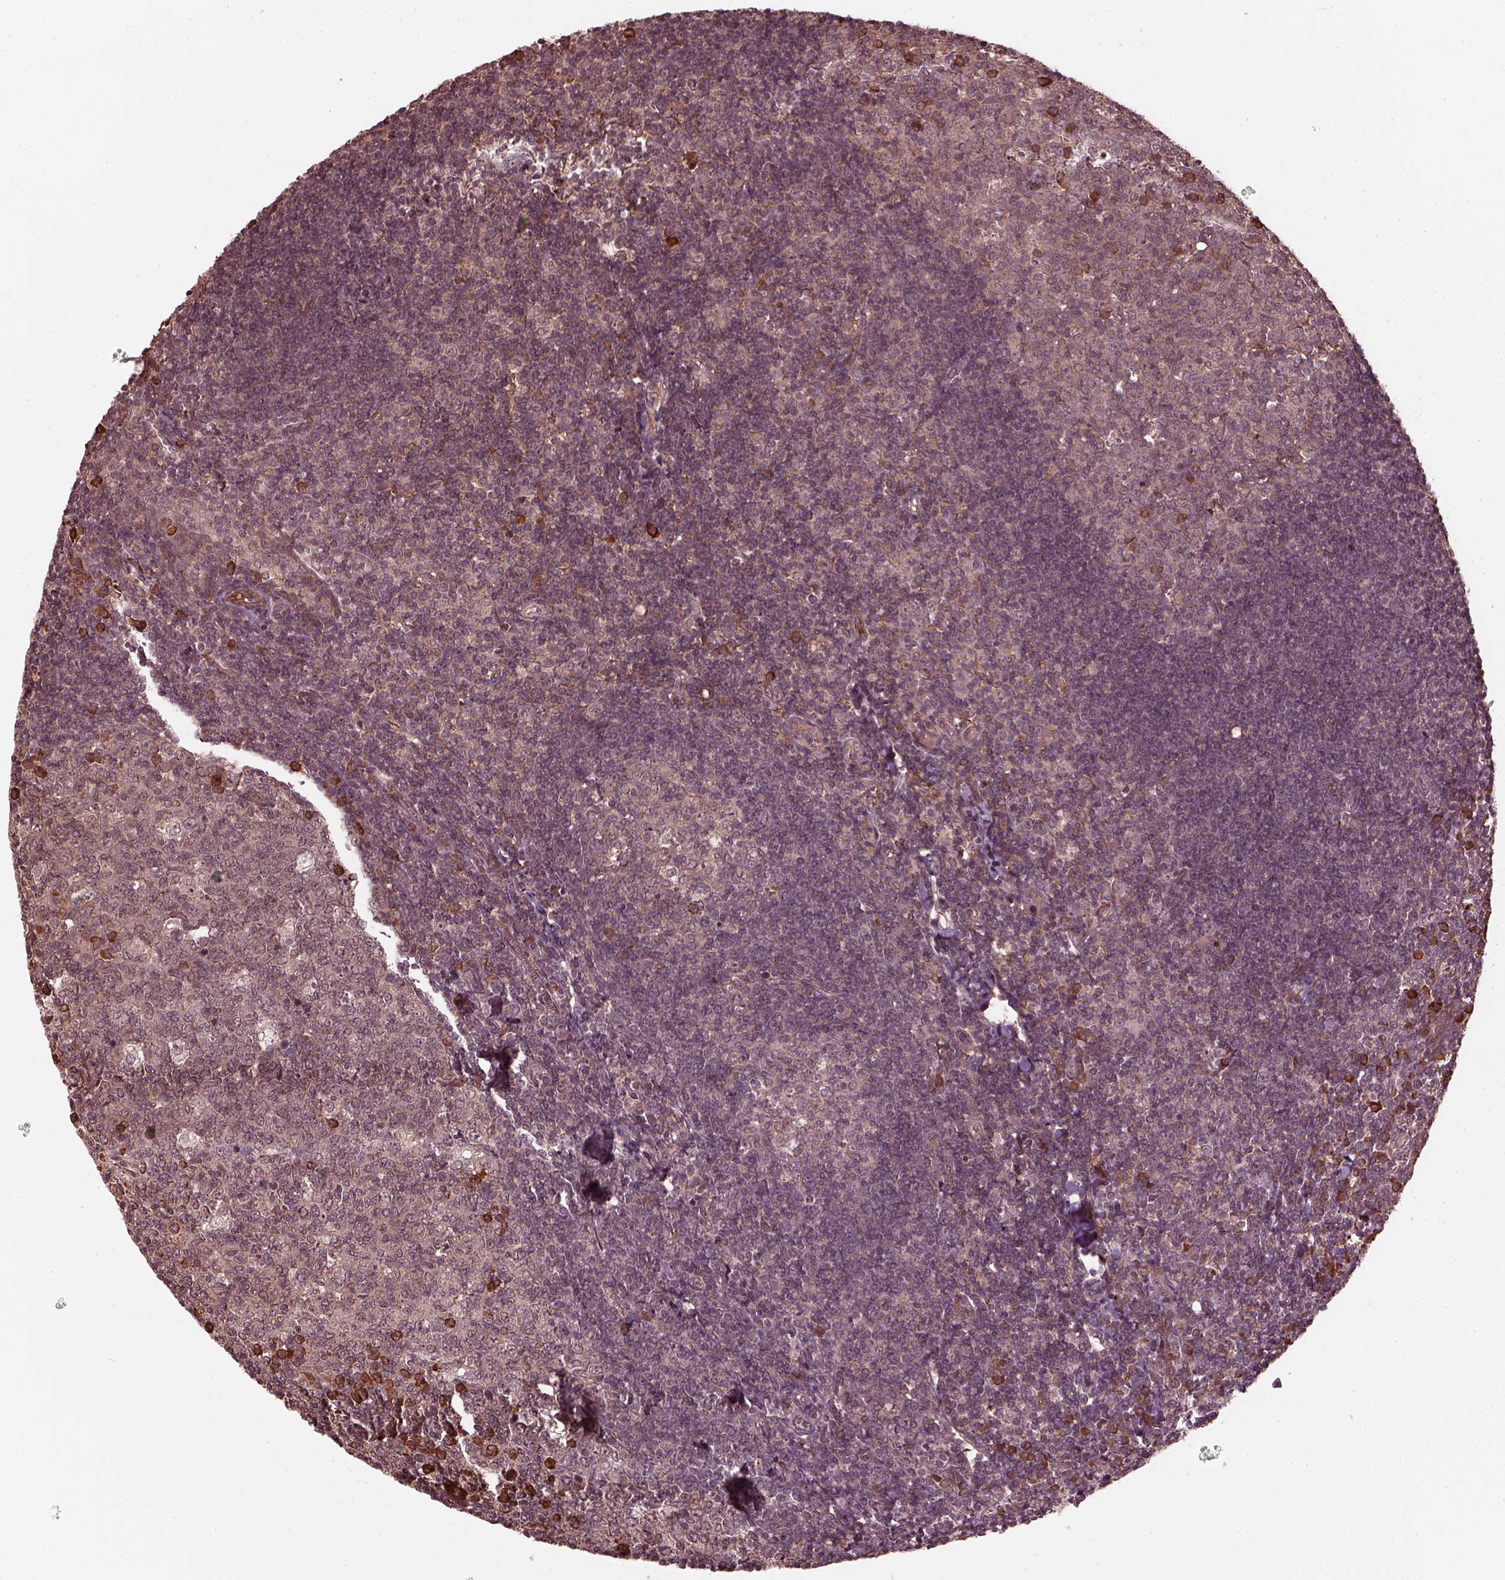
{"staining": {"intensity": "strong", "quantity": "<25%", "location": "cytoplasmic/membranous"}, "tissue": "tonsil", "cell_type": "Germinal center cells", "image_type": "normal", "snomed": [{"axis": "morphology", "description": "Normal tissue, NOS"}, {"axis": "topography", "description": "Tonsil"}], "caption": "IHC (DAB (3,3'-diaminobenzidine)) staining of normal human tonsil shows strong cytoplasmic/membranous protein staining in about <25% of germinal center cells.", "gene": "ZNF292", "patient": {"sex": "female", "age": 12}}